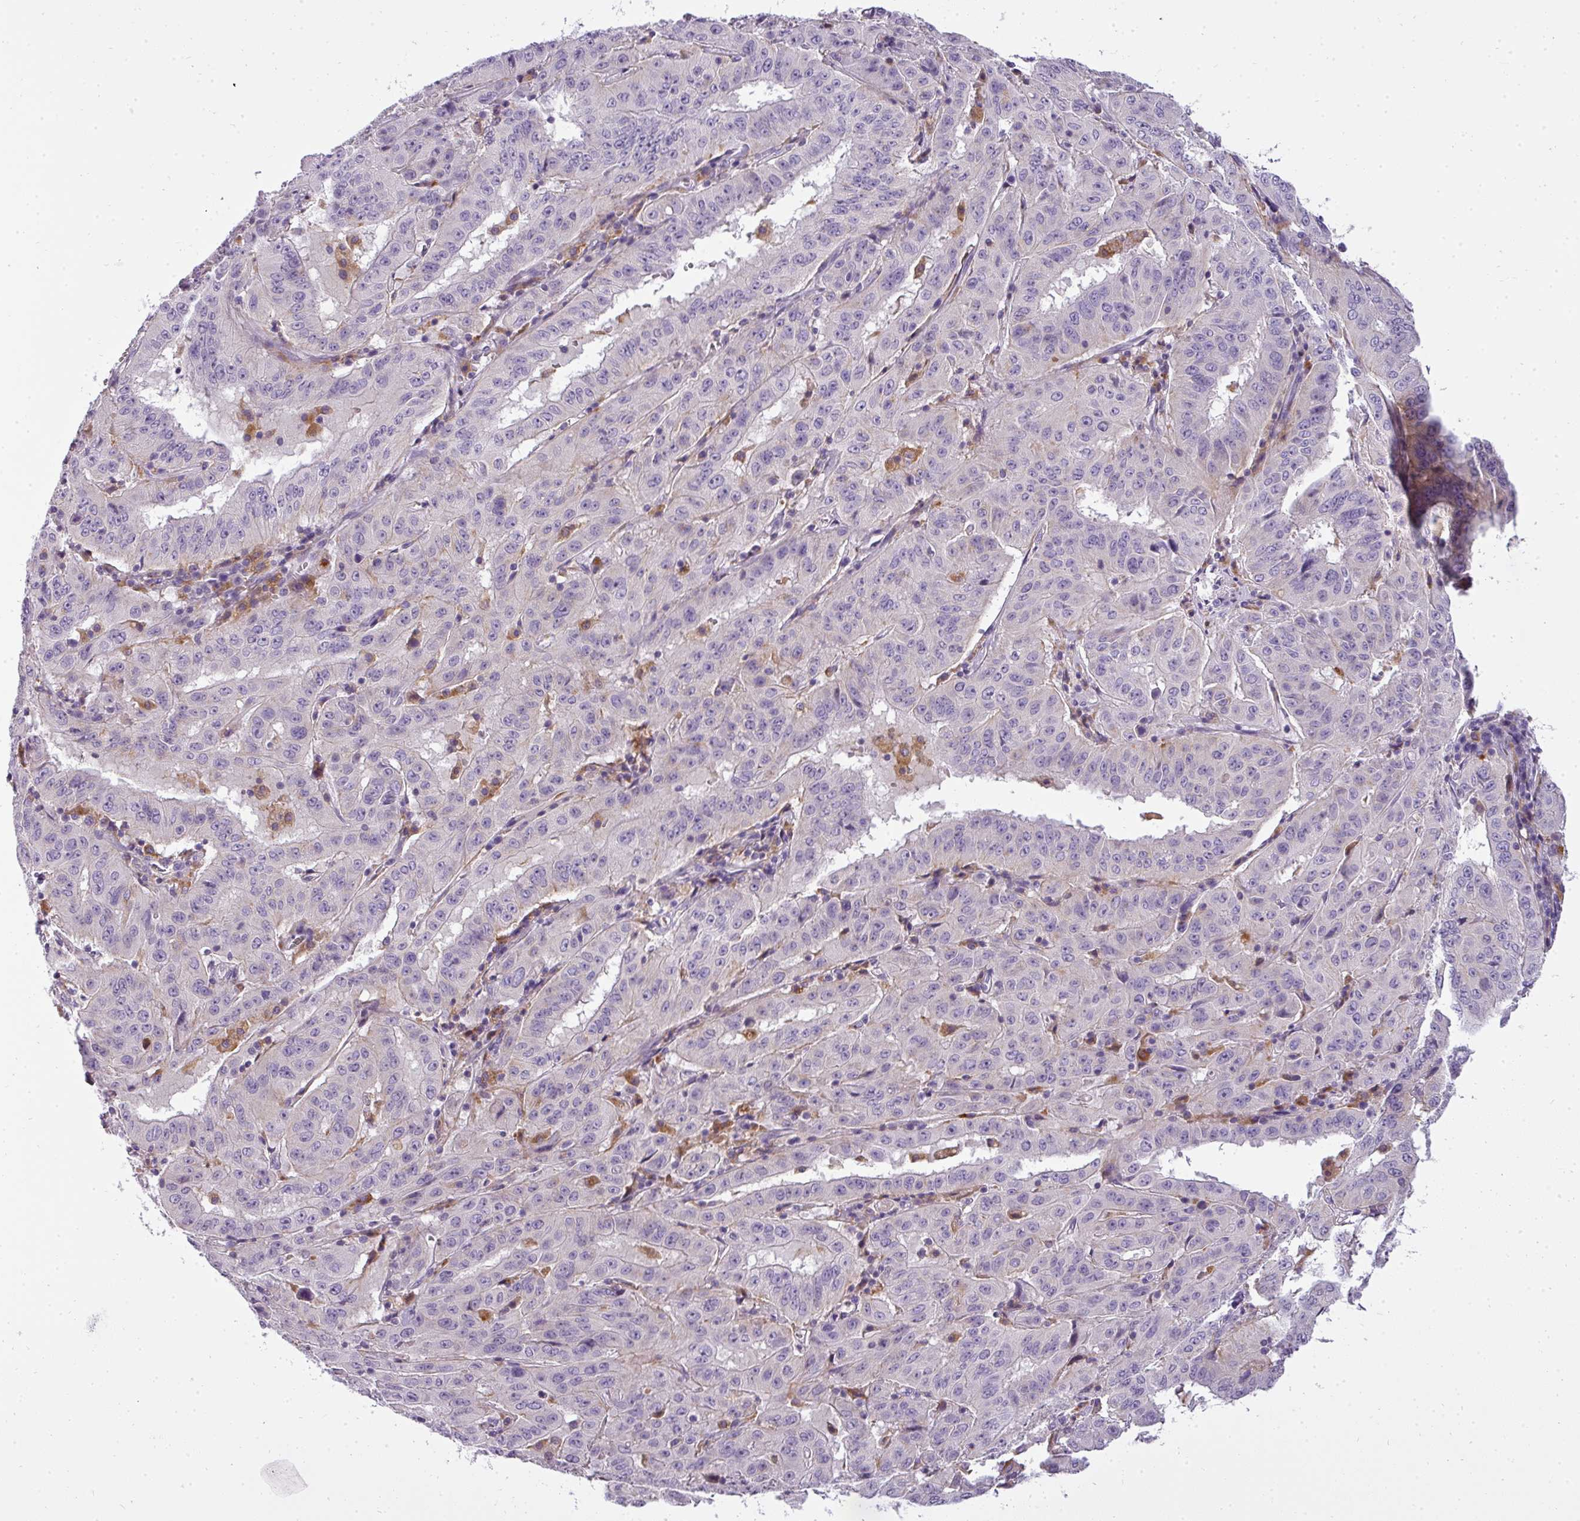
{"staining": {"intensity": "negative", "quantity": "none", "location": "none"}, "tissue": "pancreatic cancer", "cell_type": "Tumor cells", "image_type": "cancer", "snomed": [{"axis": "morphology", "description": "Adenocarcinoma, NOS"}, {"axis": "topography", "description": "Pancreas"}], "caption": "The immunohistochemistry photomicrograph has no significant positivity in tumor cells of pancreatic adenocarcinoma tissue.", "gene": "ATP6V1D", "patient": {"sex": "male", "age": 63}}